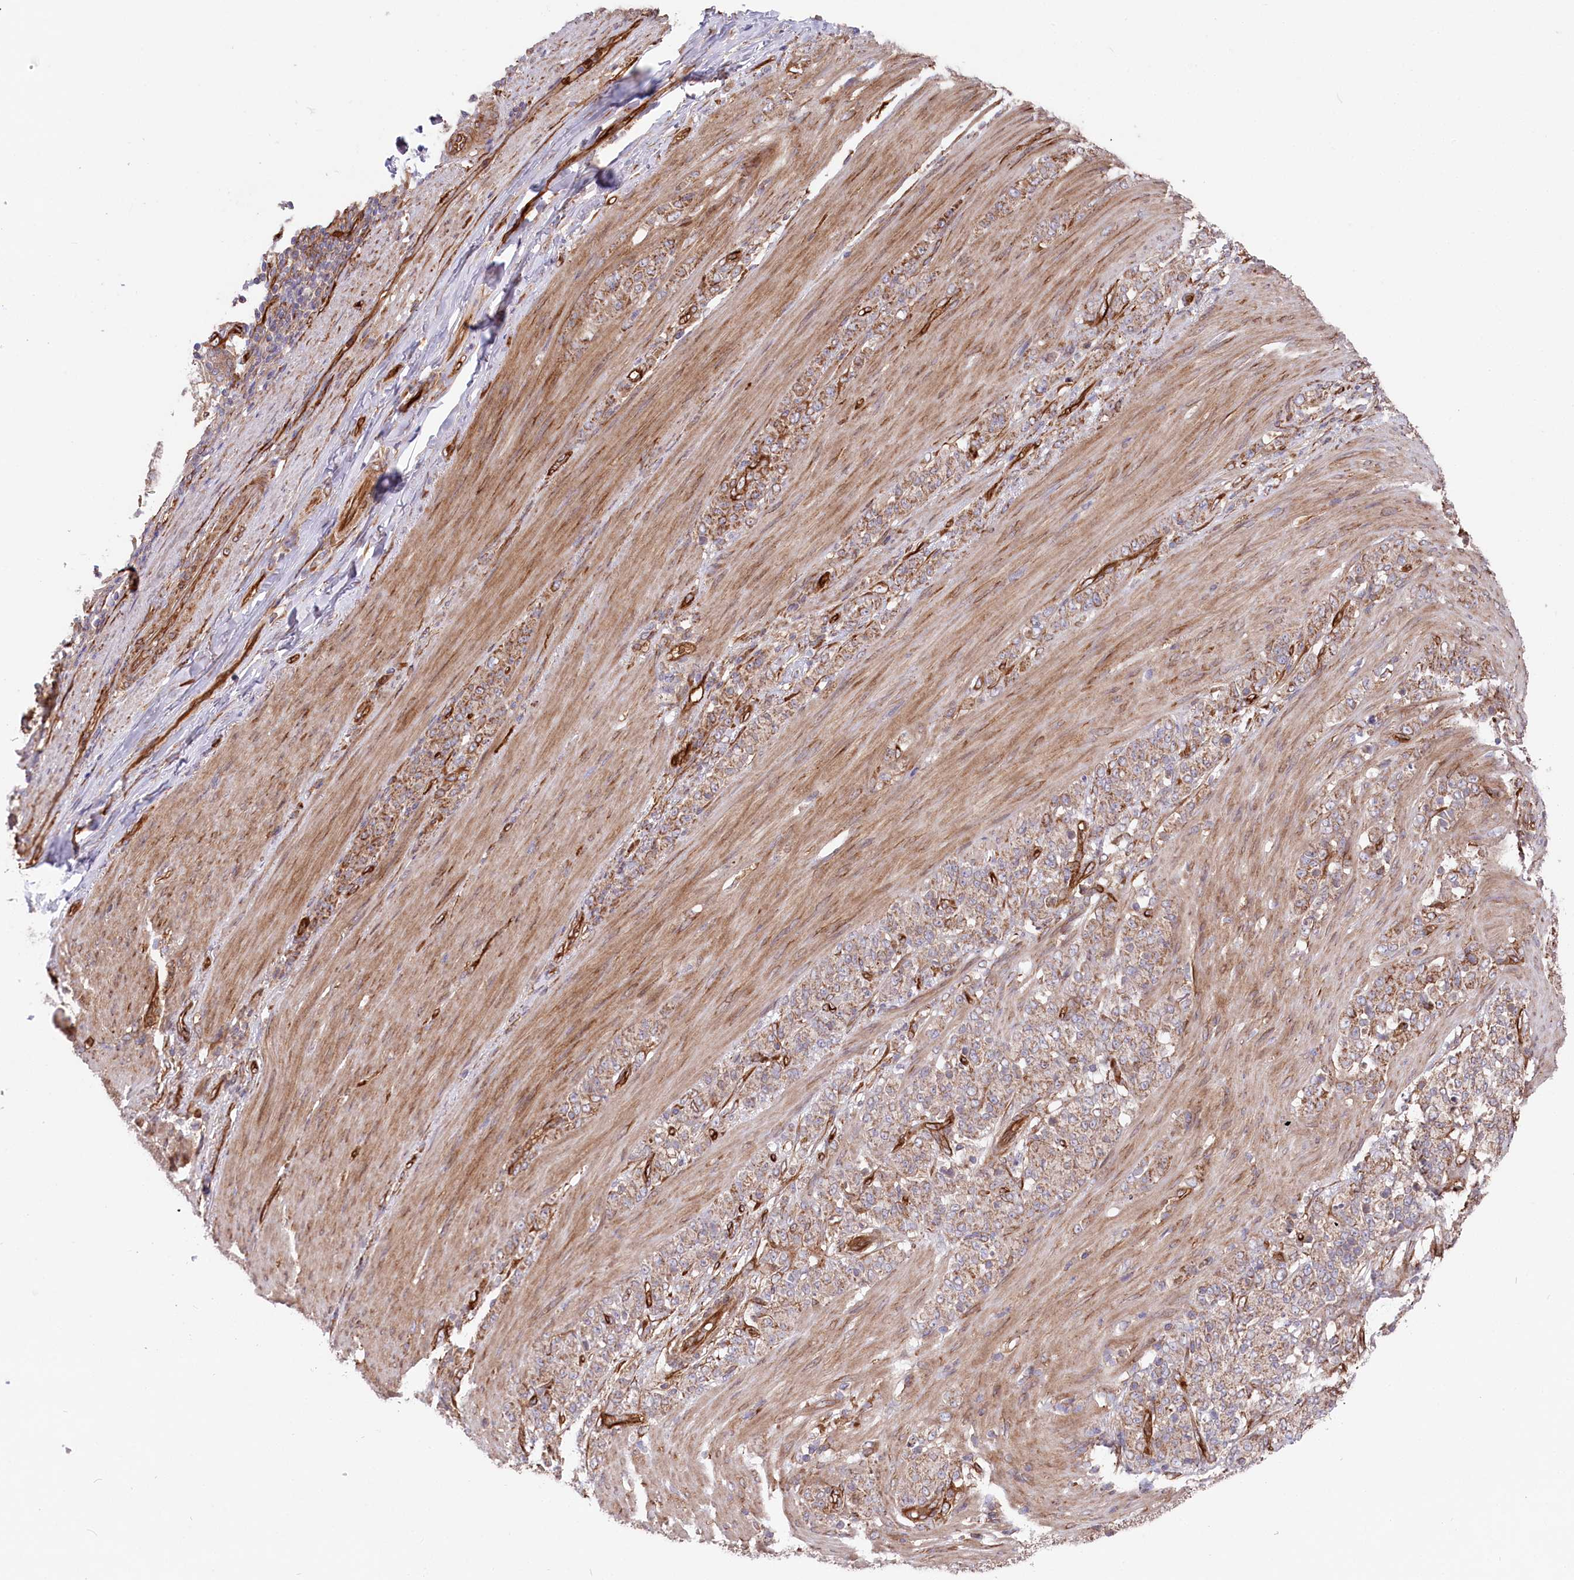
{"staining": {"intensity": "moderate", "quantity": ">75%", "location": "cytoplasmic/membranous"}, "tissue": "stomach cancer", "cell_type": "Tumor cells", "image_type": "cancer", "snomed": [{"axis": "morphology", "description": "Adenocarcinoma, NOS"}, {"axis": "topography", "description": "Stomach"}], "caption": "IHC image of neoplastic tissue: human adenocarcinoma (stomach) stained using immunohistochemistry displays medium levels of moderate protein expression localized specifically in the cytoplasmic/membranous of tumor cells, appearing as a cytoplasmic/membranous brown color.", "gene": "MTPAP", "patient": {"sex": "female", "age": 79}}